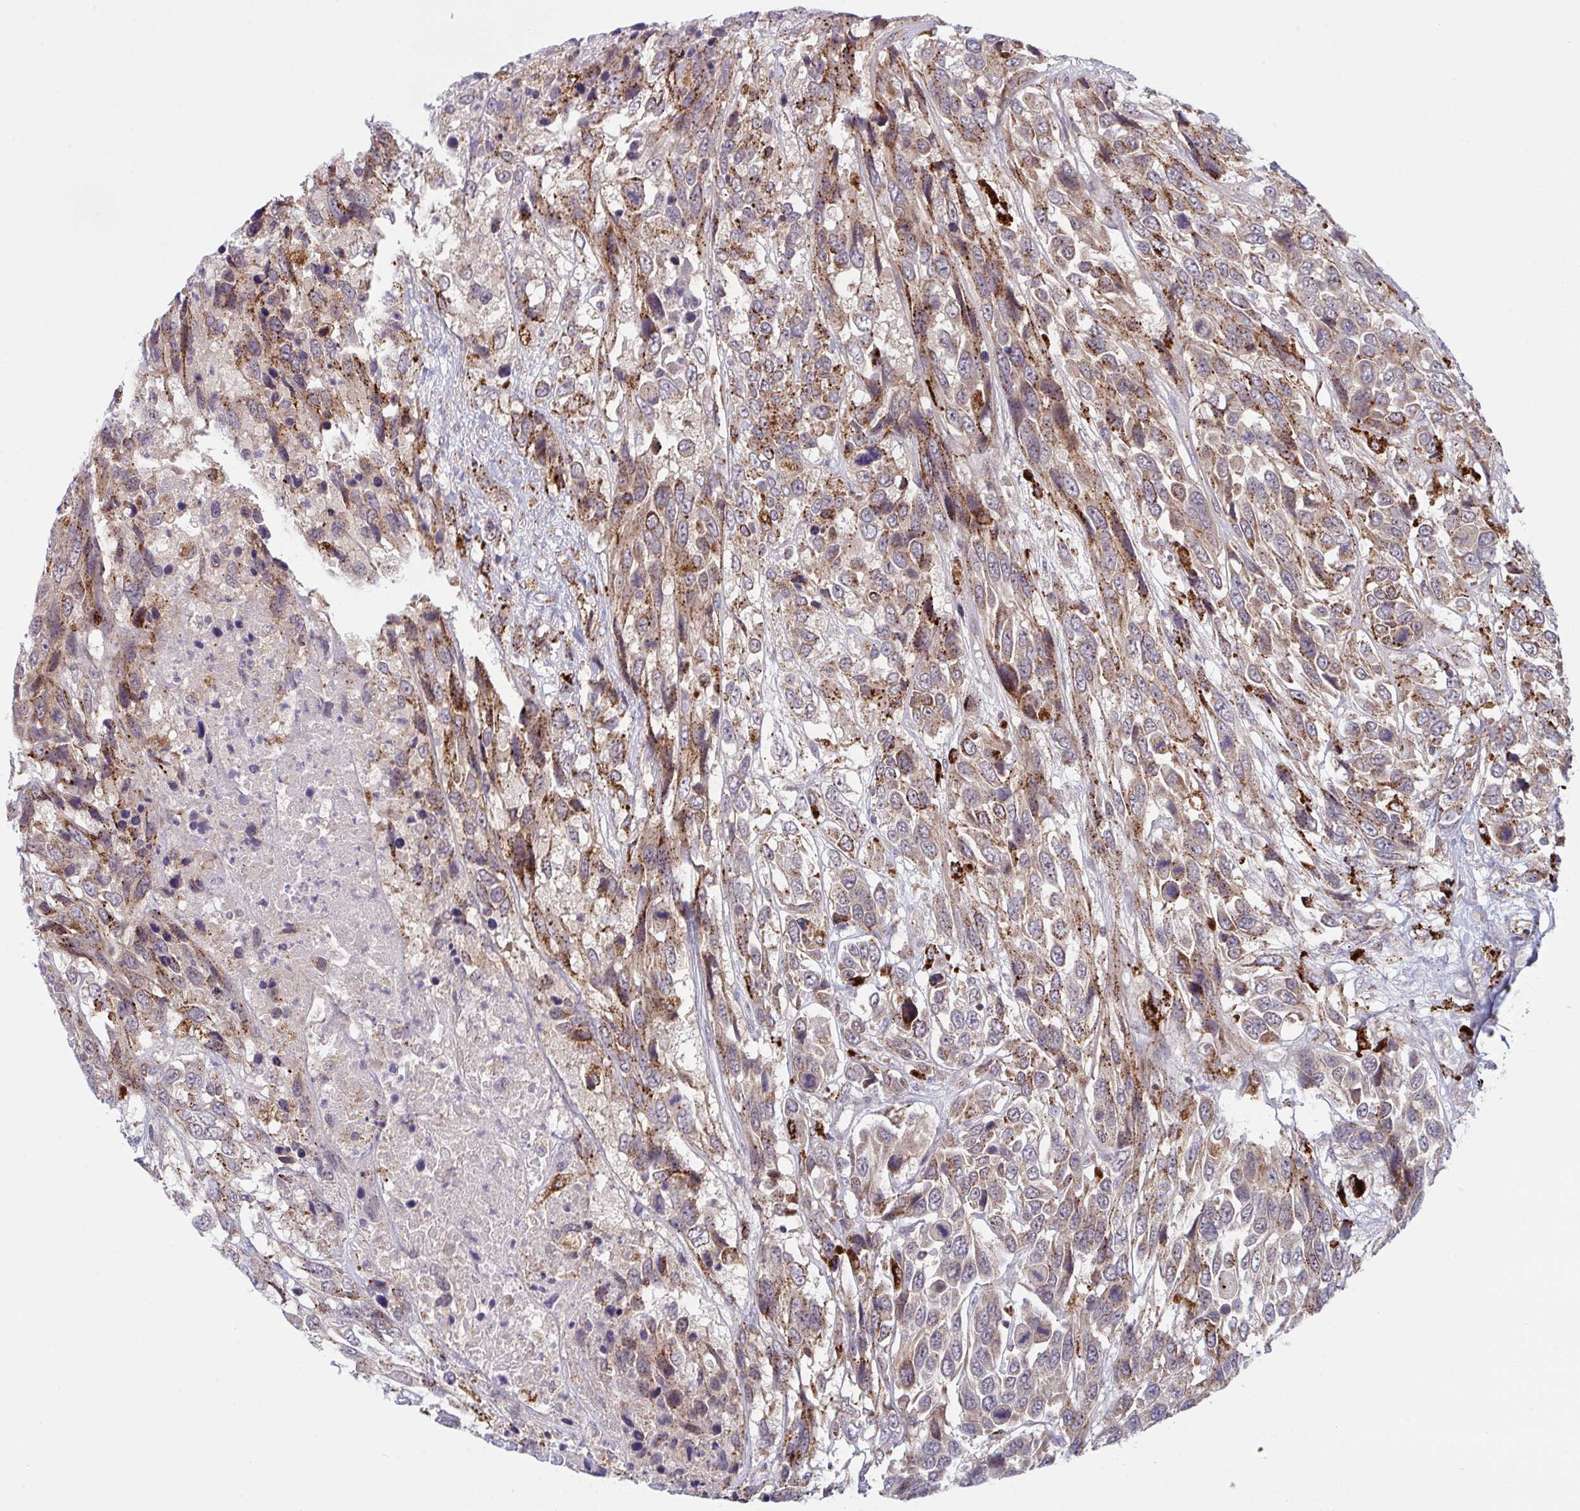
{"staining": {"intensity": "moderate", "quantity": ">75%", "location": "cytoplasmic/membranous"}, "tissue": "urothelial cancer", "cell_type": "Tumor cells", "image_type": "cancer", "snomed": [{"axis": "morphology", "description": "Urothelial carcinoma, High grade"}, {"axis": "topography", "description": "Urinary bladder"}], "caption": "High-power microscopy captured an immunohistochemistry histopathology image of urothelial carcinoma (high-grade), revealing moderate cytoplasmic/membranous expression in about >75% of tumor cells.", "gene": "XAF1", "patient": {"sex": "female", "age": 70}}